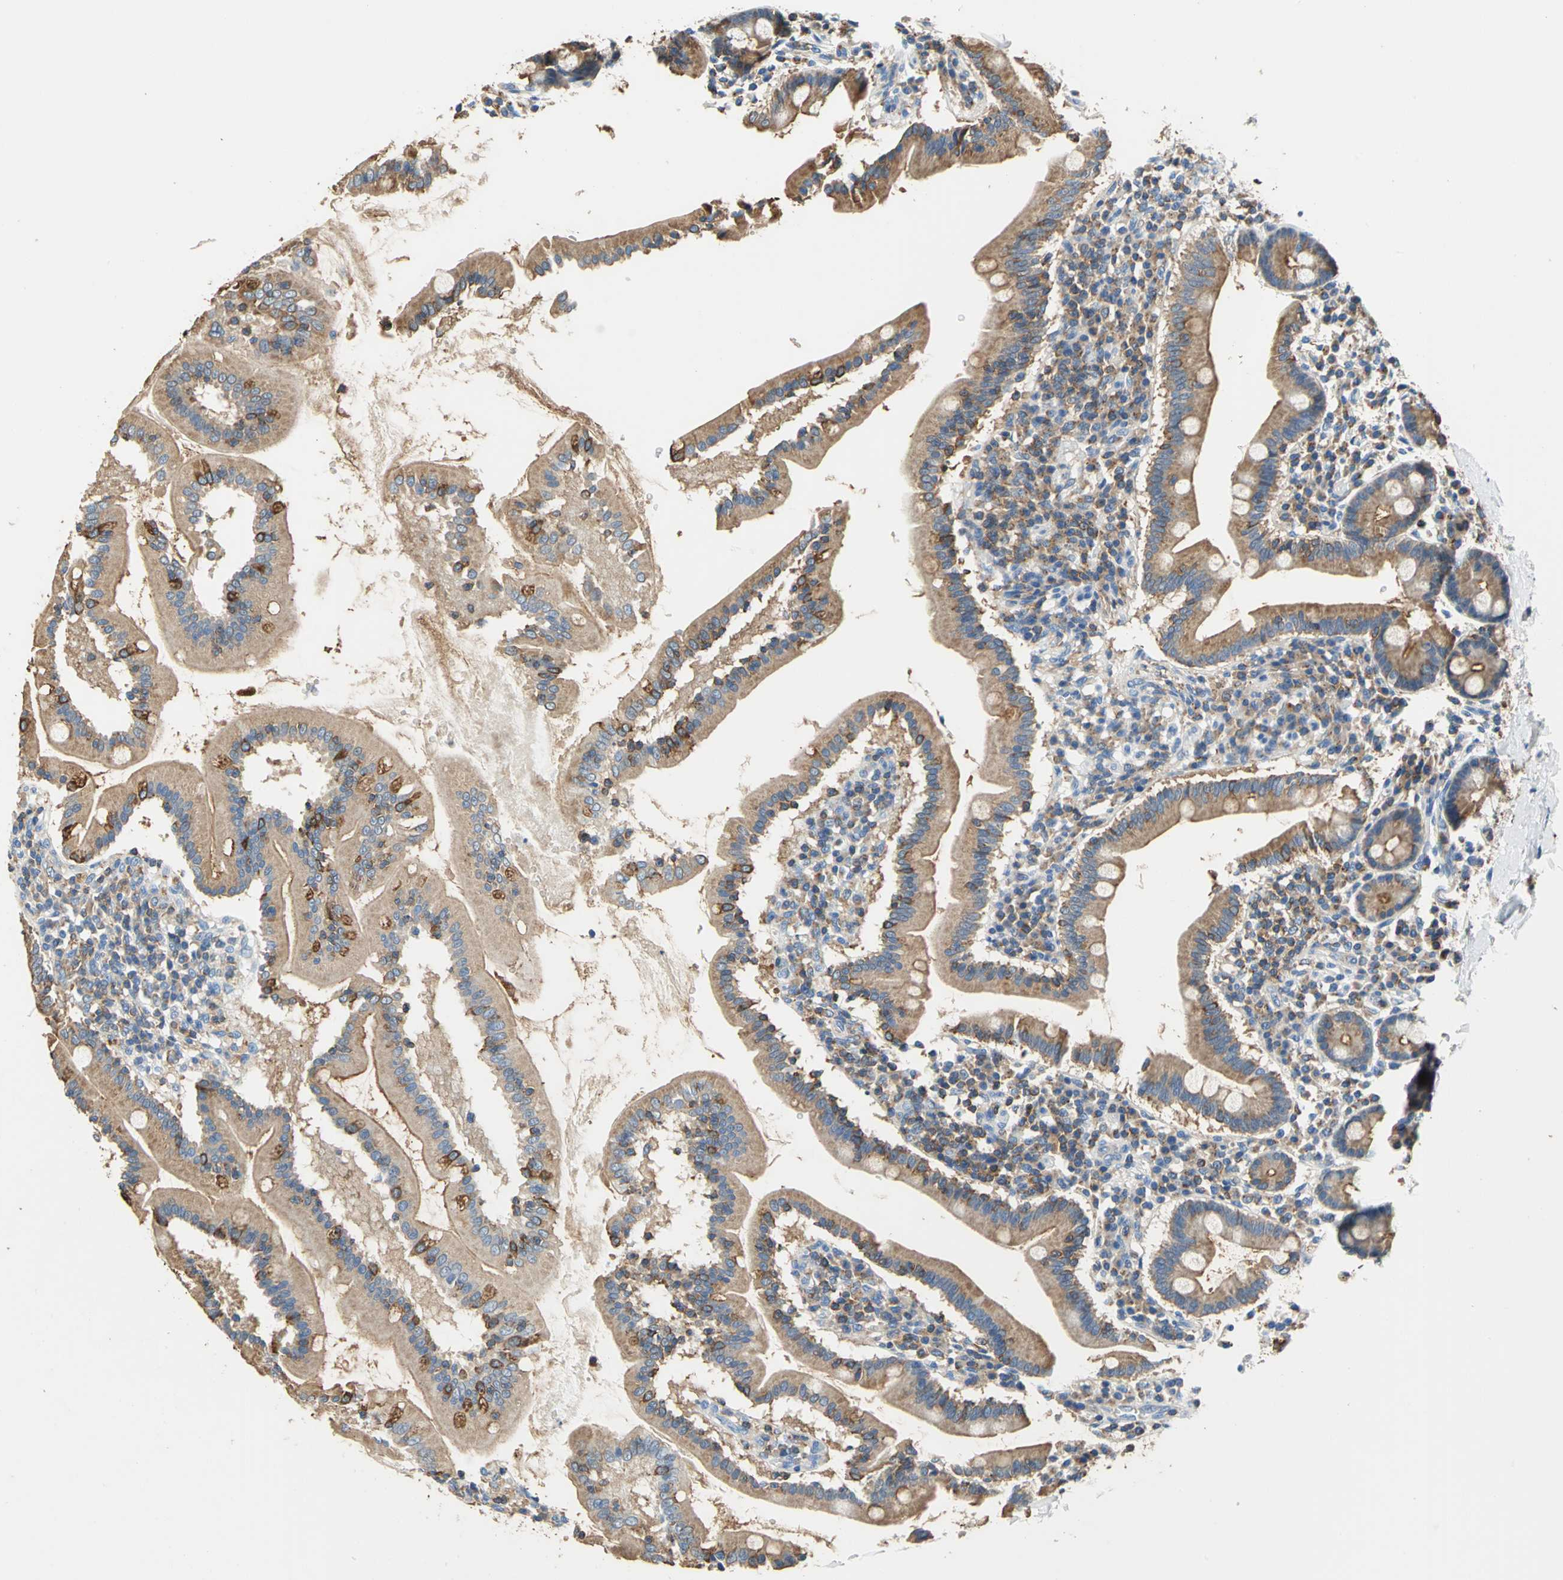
{"staining": {"intensity": "strong", "quantity": ">75%", "location": "cytoplasmic/membranous"}, "tissue": "duodenum", "cell_type": "Glandular cells", "image_type": "normal", "snomed": [{"axis": "morphology", "description": "Normal tissue, NOS"}, {"axis": "topography", "description": "Duodenum"}], "caption": "Glandular cells display strong cytoplasmic/membranous expression in approximately >75% of cells in normal duodenum.", "gene": "SEPTIN11", "patient": {"sex": "male", "age": 50}}